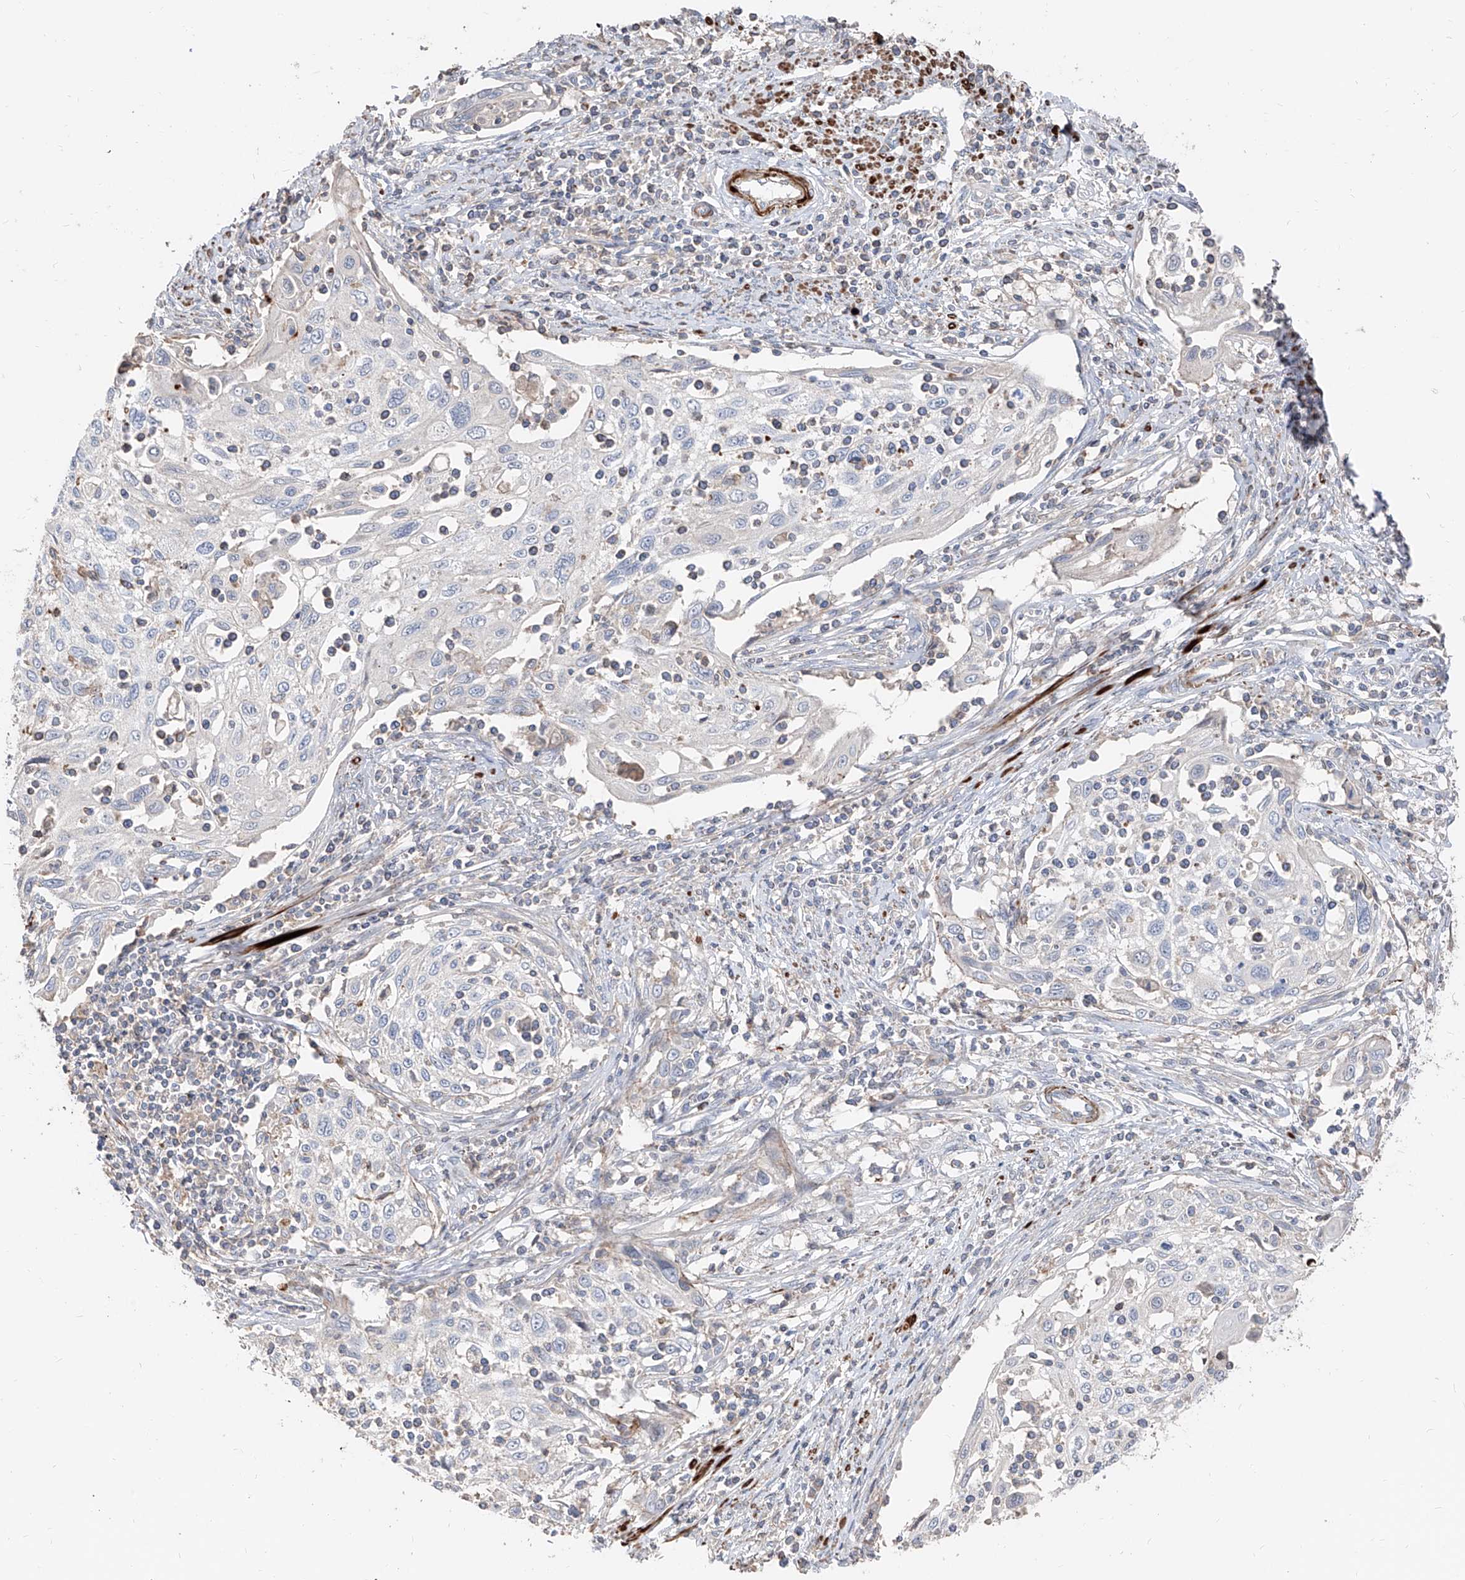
{"staining": {"intensity": "negative", "quantity": "none", "location": "none"}, "tissue": "cervical cancer", "cell_type": "Tumor cells", "image_type": "cancer", "snomed": [{"axis": "morphology", "description": "Squamous cell carcinoma, NOS"}, {"axis": "topography", "description": "Cervix"}], "caption": "There is no significant positivity in tumor cells of cervical cancer.", "gene": "UFD1", "patient": {"sex": "female", "age": 70}}